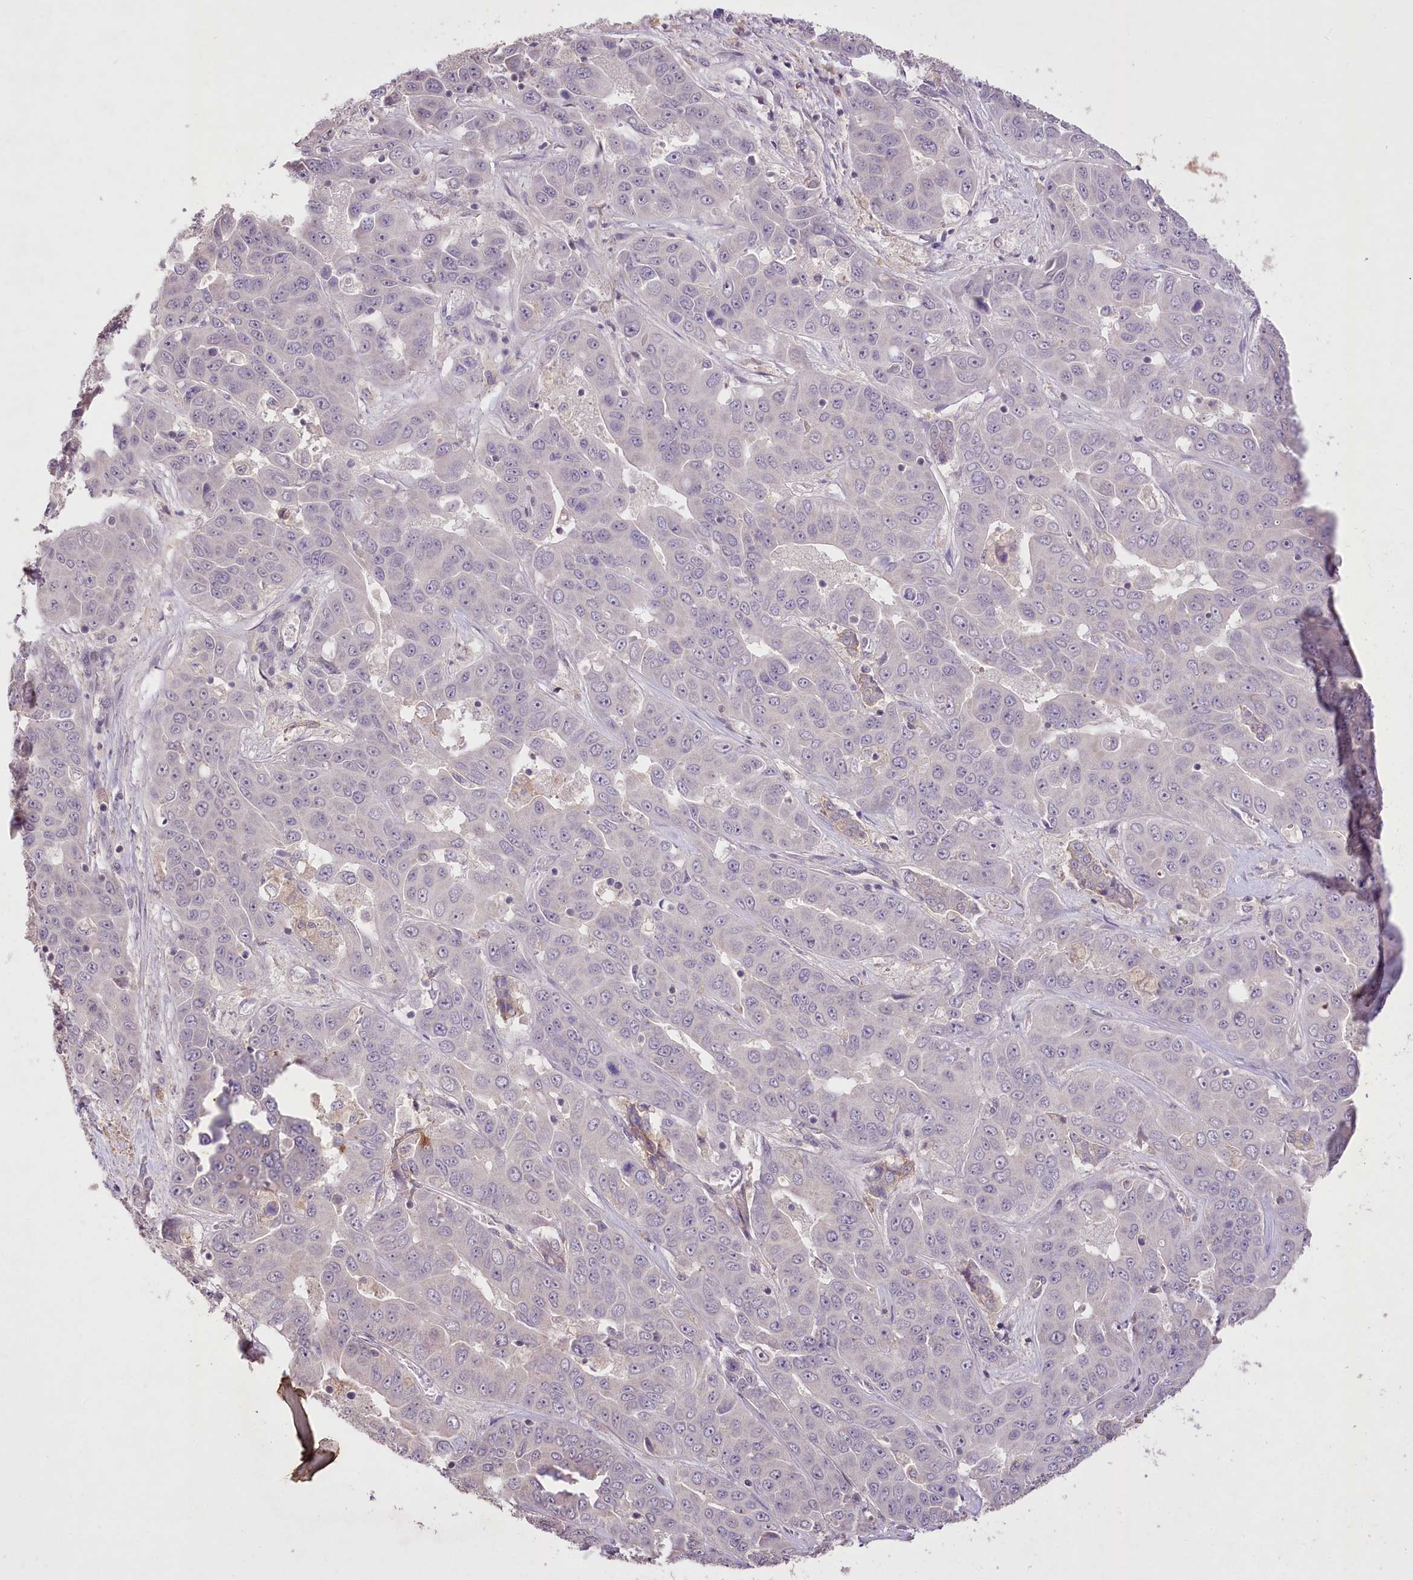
{"staining": {"intensity": "negative", "quantity": "none", "location": "none"}, "tissue": "liver cancer", "cell_type": "Tumor cells", "image_type": "cancer", "snomed": [{"axis": "morphology", "description": "Cholangiocarcinoma"}, {"axis": "topography", "description": "Liver"}], "caption": "This is an IHC image of liver cholangiocarcinoma. There is no expression in tumor cells.", "gene": "ENPP1", "patient": {"sex": "female", "age": 52}}